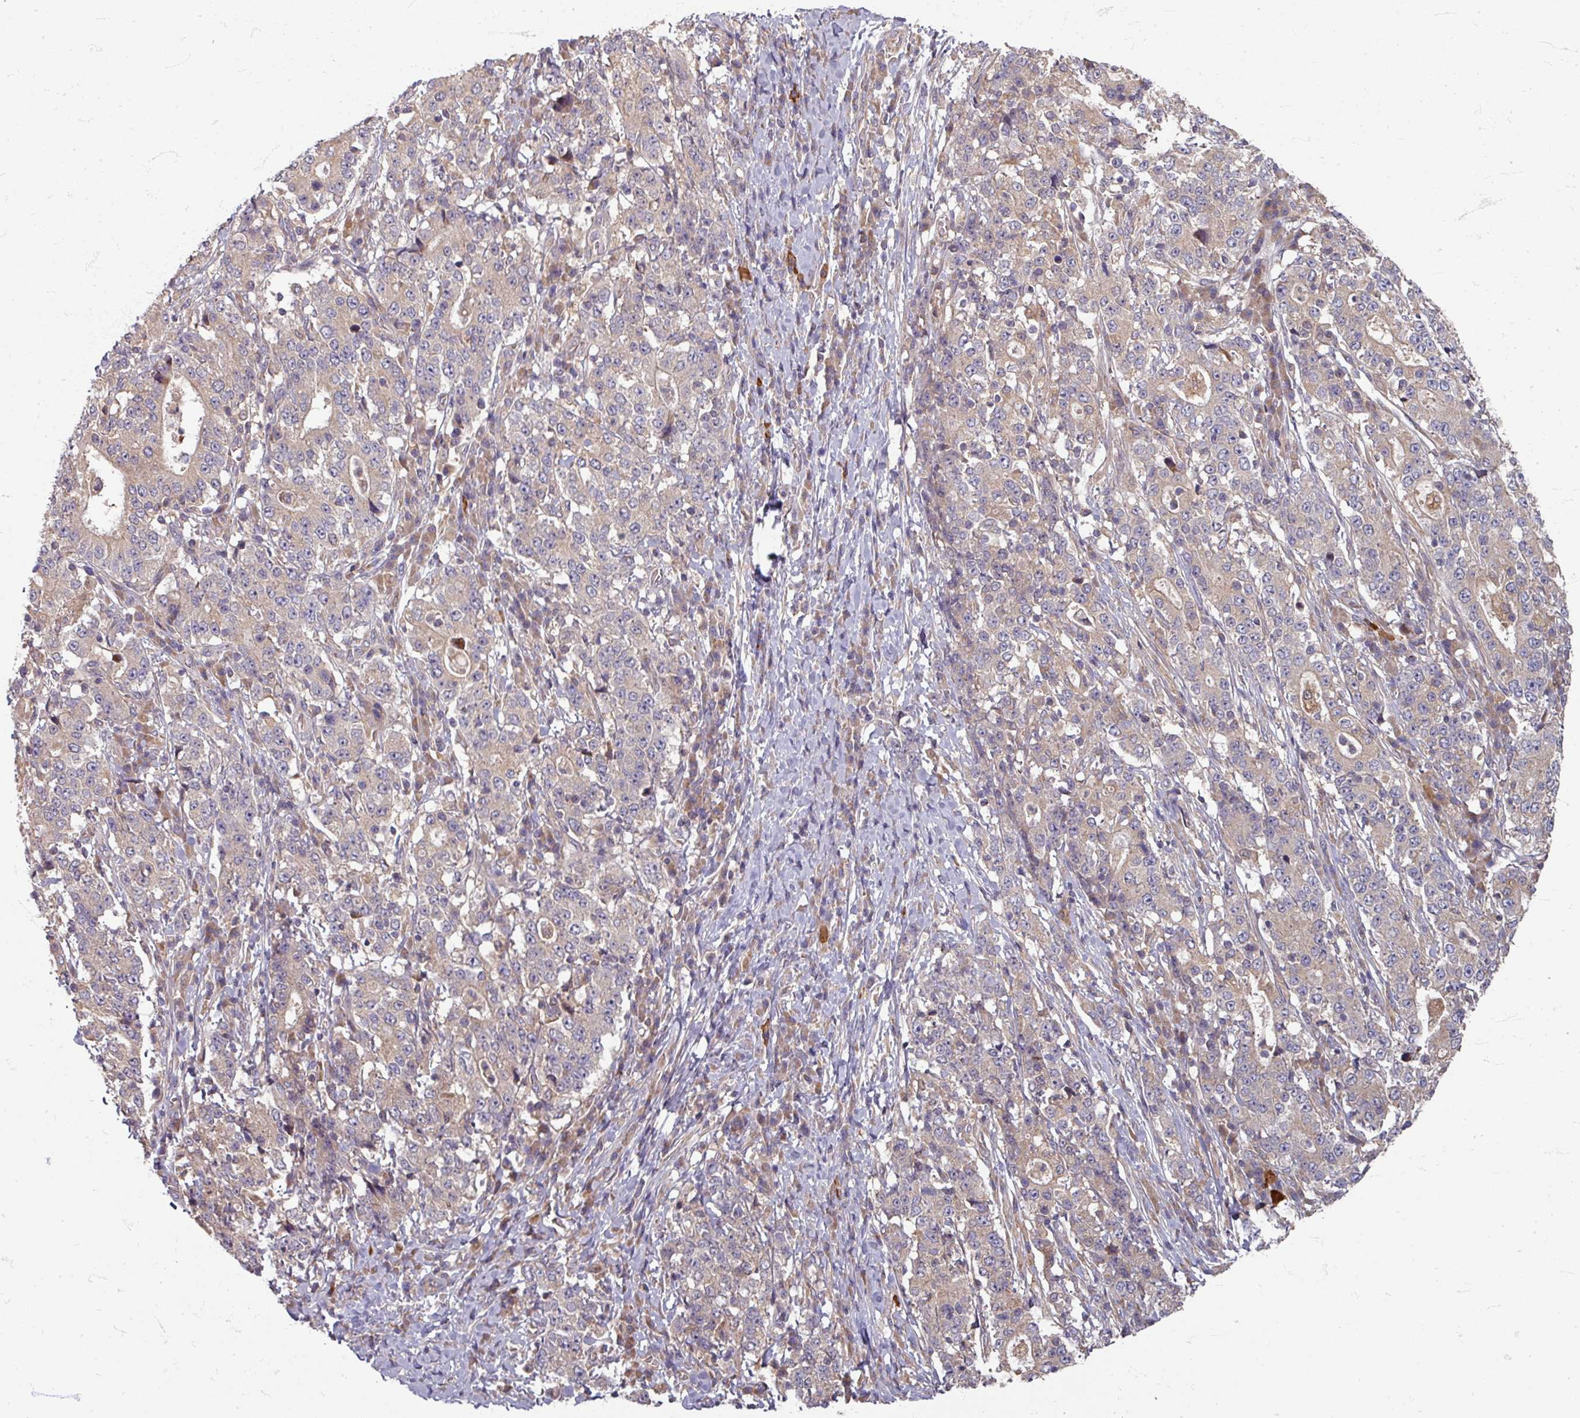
{"staining": {"intensity": "weak", "quantity": "25%-75%", "location": "cytoplasmic/membranous"}, "tissue": "stomach cancer", "cell_type": "Tumor cells", "image_type": "cancer", "snomed": [{"axis": "morphology", "description": "Normal tissue, NOS"}, {"axis": "morphology", "description": "Adenocarcinoma, NOS"}, {"axis": "topography", "description": "Stomach, upper"}, {"axis": "topography", "description": "Stomach"}], "caption": "An image of stomach adenocarcinoma stained for a protein displays weak cytoplasmic/membranous brown staining in tumor cells.", "gene": "STAM", "patient": {"sex": "male", "age": 59}}